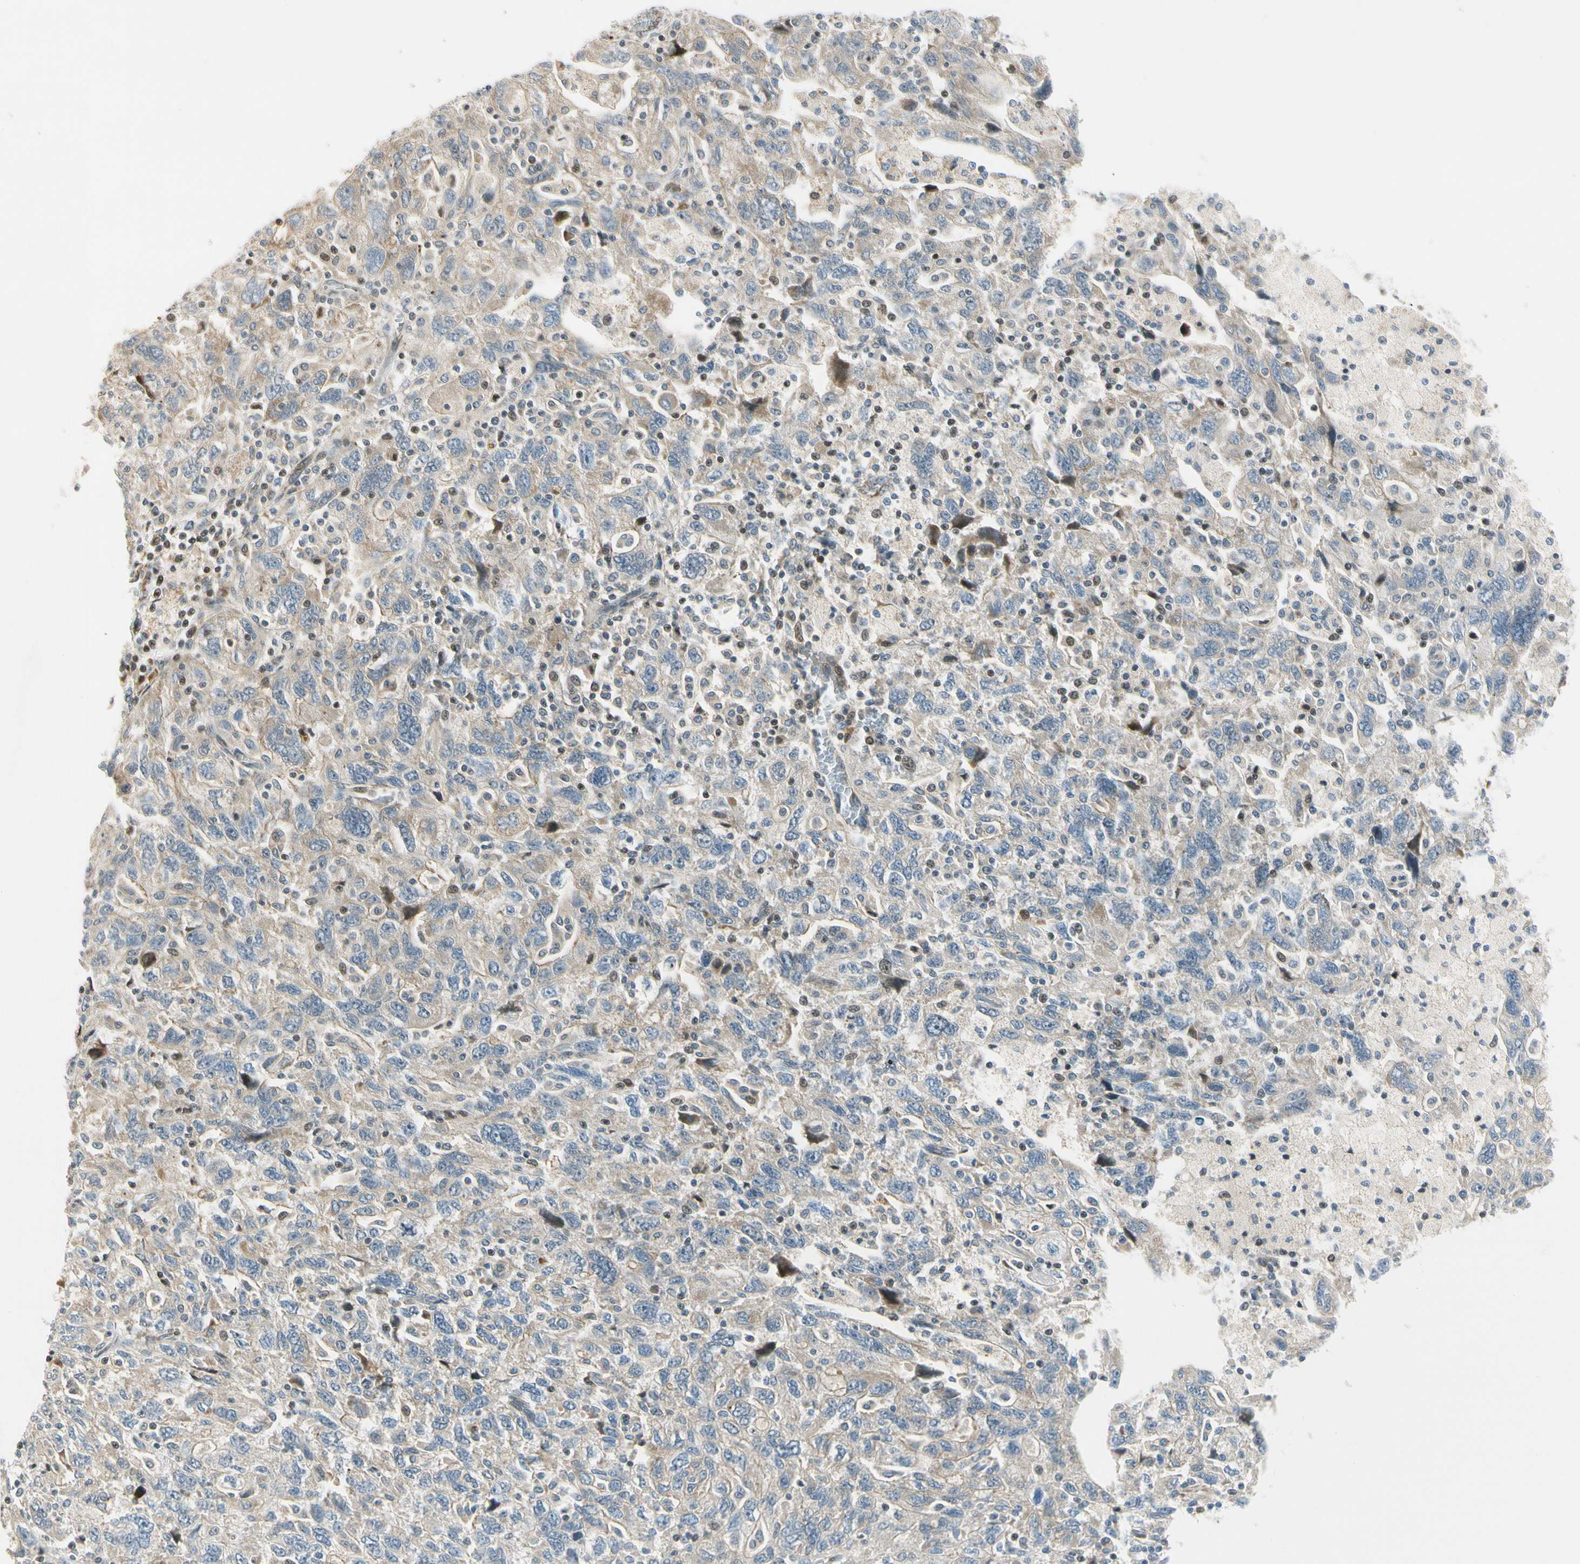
{"staining": {"intensity": "weak", "quantity": "25%-75%", "location": "cytoplasmic/membranous"}, "tissue": "ovarian cancer", "cell_type": "Tumor cells", "image_type": "cancer", "snomed": [{"axis": "morphology", "description": "Carcinoma, NOS"}, {"axis": "morphology", "description": "Cystadenocarcinoma, serous, NOS"}, {"axis": "topography", "description": "Ovary"}], "caption": "High-magnification brightfield microscopy of ovarian cancer stained with DAB (3,3'-diaminobenzidine) (brown) and counterstained with hematoxylin (blue). tumor cells exhibit weak cytoplasmic/membranous staining is present in about25%-75% of cells.", "gene": "NPDC1", "patient": {"sex": "female", "age": 69}}